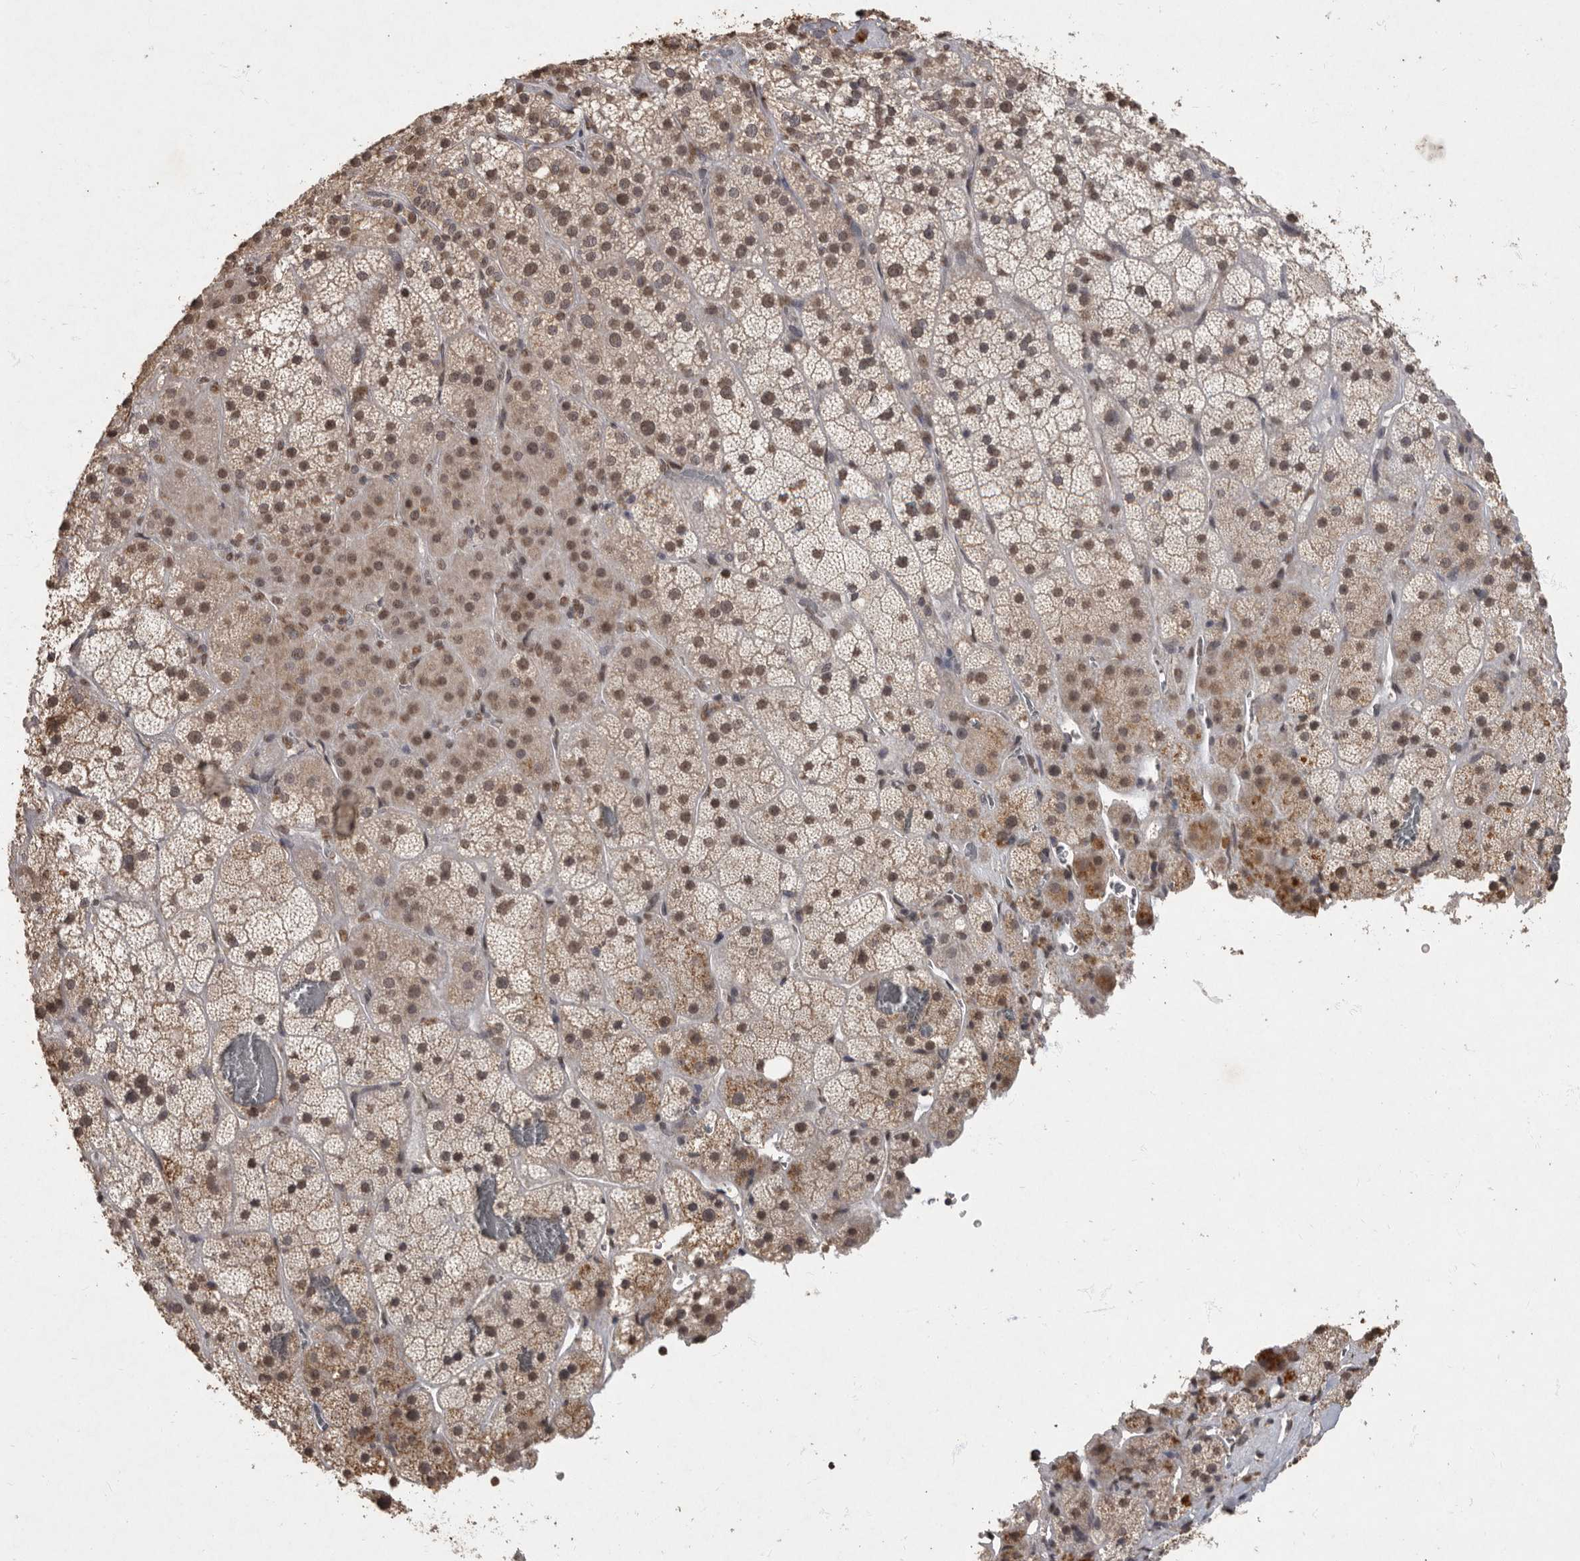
{"staining": {"intensity": "moderate", "quantity": ">75%", "location": "cytoplasmic/membranous,nuclear"}, "tissue": "adrenal gland", "cell_type": "Glandular cells", "image_type": "normal", "snomed": [{"axis": "morphology", "description": "Normal tissue, NOS"}, {"axis": "topography", "description": "Adrenal gland"}], "caption": "Brown immunohistochemical staining in unremarkable adrenal gland exhibits moderate cytoplasmic/membranous,nuclear staining in about >75% of glandular cells.", "gene": "NBL1", "patient": {"sex": "male", "age": 57}}